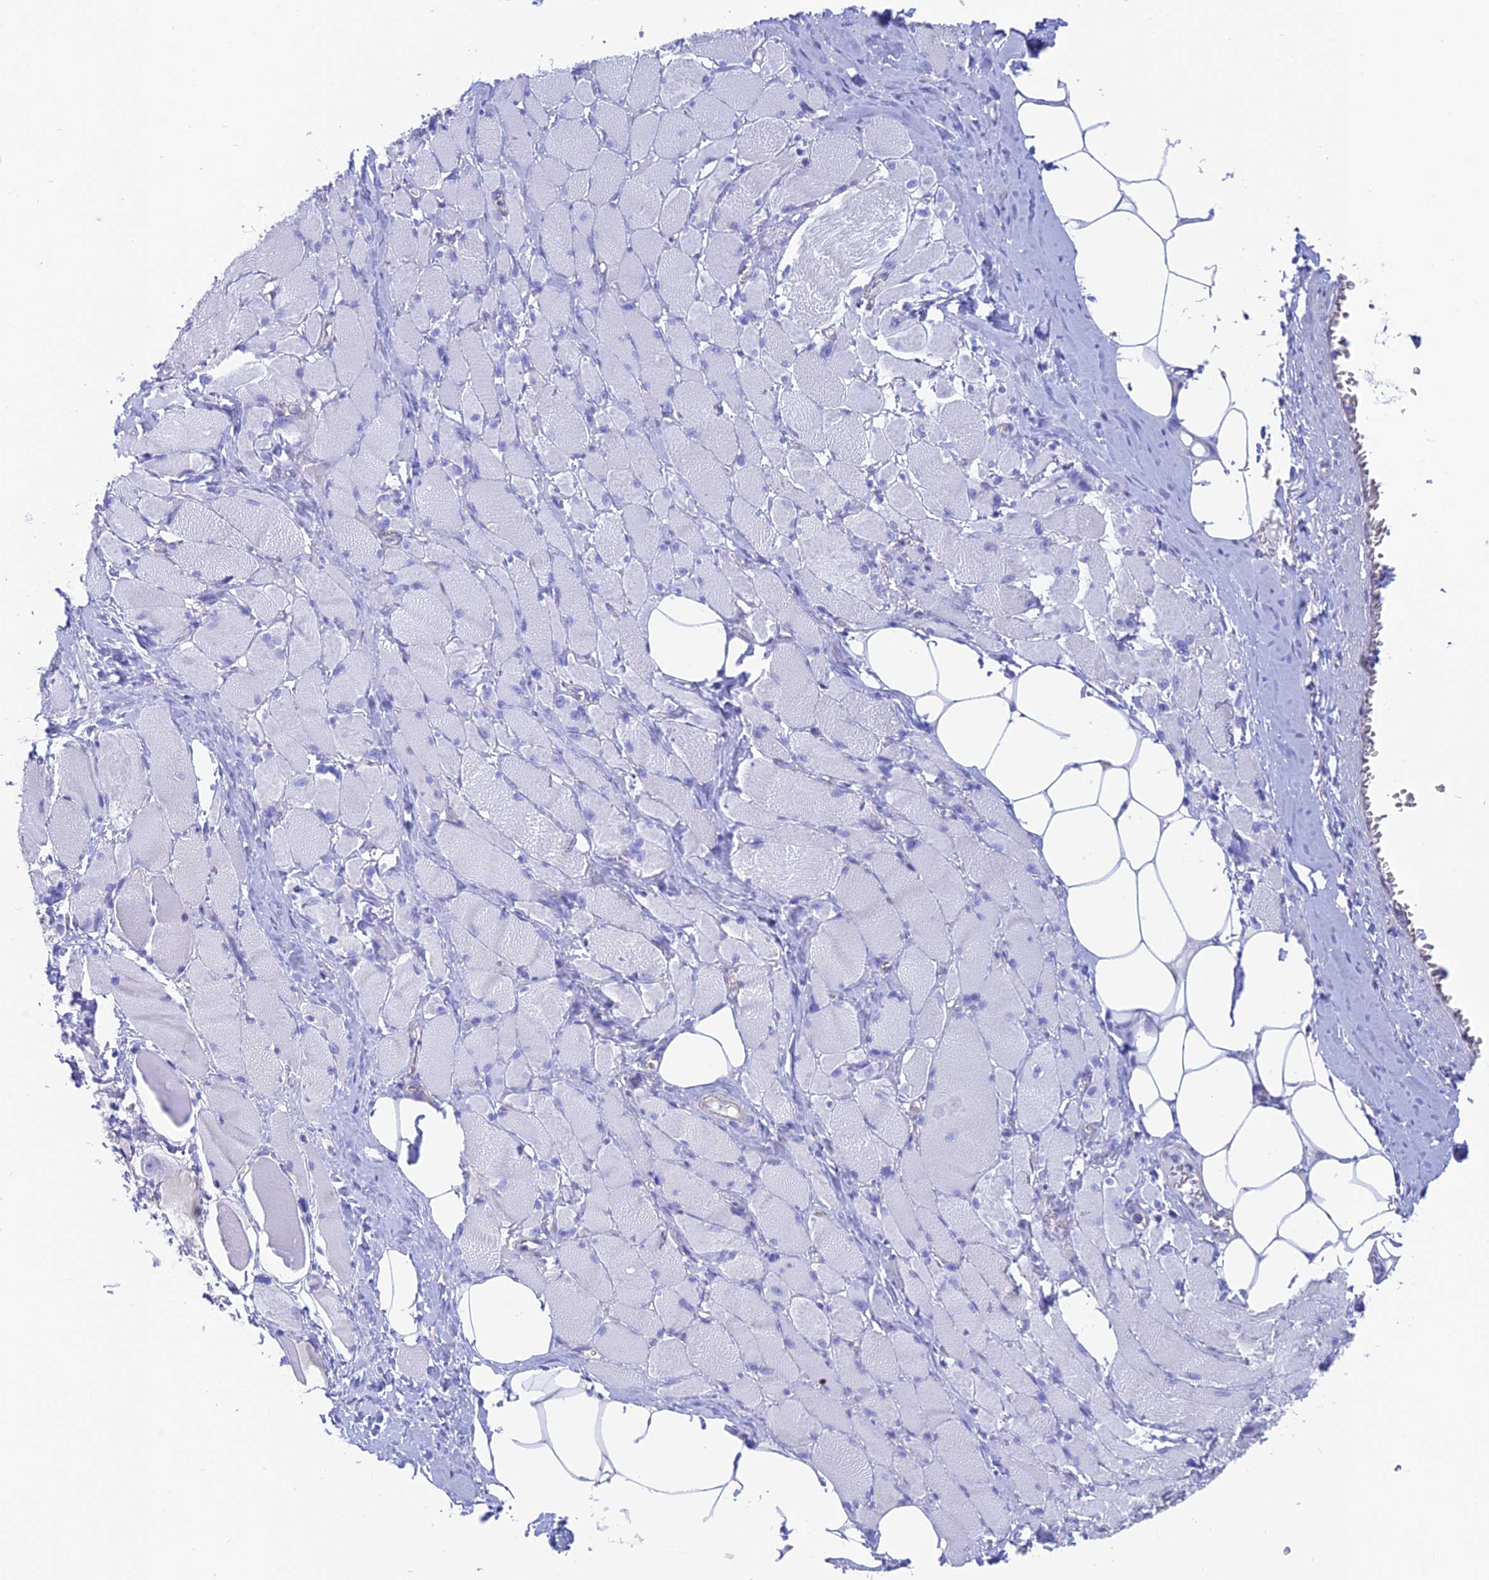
{"staining": {"intensity": "negative", "quantity": "none", "location": "none"}, "tissue": "skeletal muscle", "cell_type": "Myocytes", "image_type": "normal", "snomed": [{"axis": "morphology", "description": "Normal tissue, NOS"}, {"axis": "morphology", "description": "Basal cell carcinoma"}, {"axis": "topography", "description": "Skeletal muscle"}], "caption": "Immunohistochemical staining of unremarkable skeletal muscle exhibits no significant positivity in myocytes.", "gene": "LZTFL1", "patient": {"sex": "female", "age": 64}}